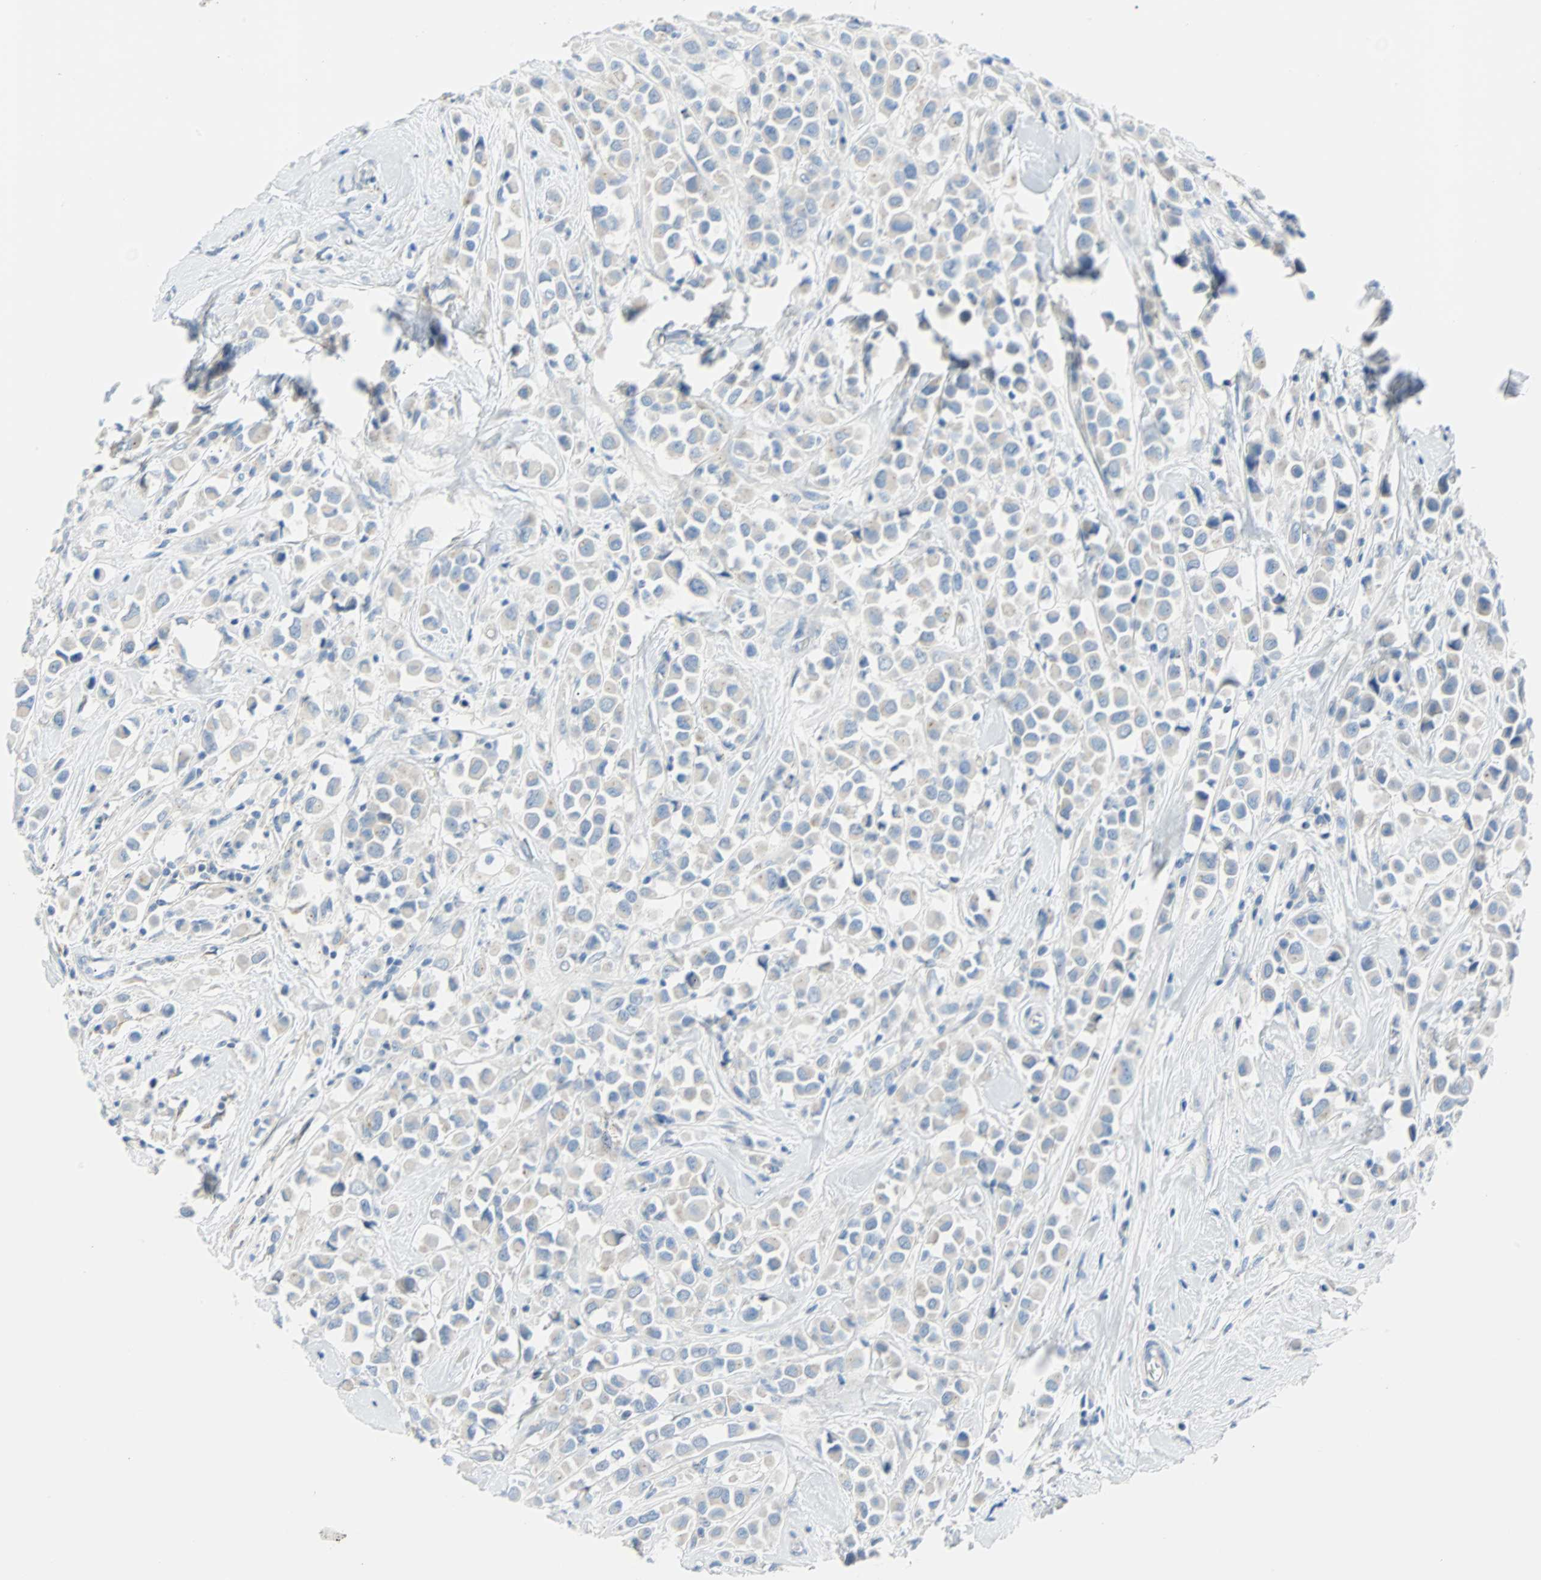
{"staining": {"intensity": "weak", "quantity": "<25%", "location": "cytoplasmic/membranous"}, "tissue": "breast cancer", "cell_type": "Tumor cells", "image_type": "cancer", "snomed": [{"axis": "morphology", "description": "Duct carcinoma"}, {"axis": "topography", "description": "Breast"}], "caption": "Immunohistochemistry (IHC) of breast intraductal carcinoma shows no positivity in tumor cells.", "gene": "PDPN", "patient": {"sex": "female", "age": 61}}